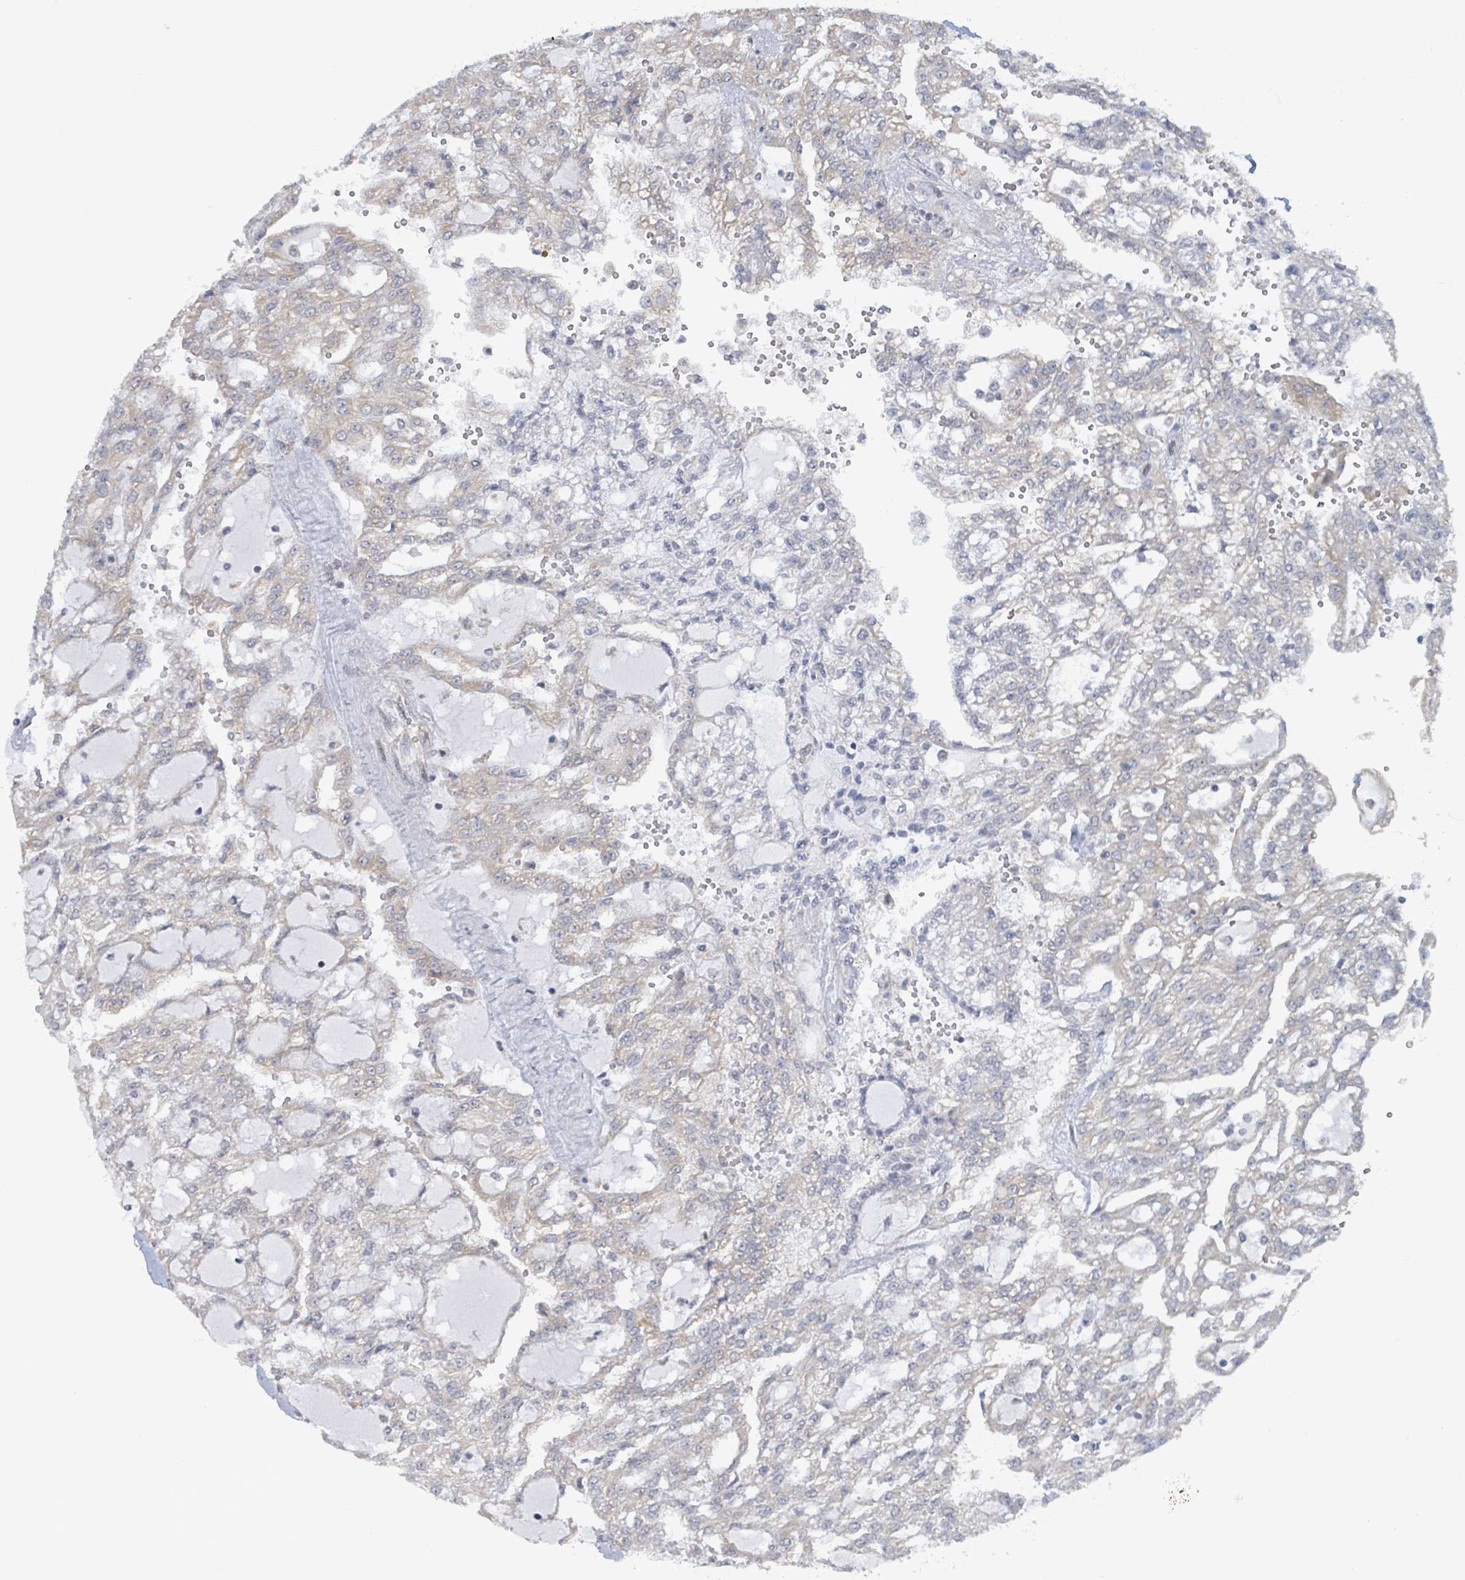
{"staining": {"intensity": "negative", "quantity": "none", "location": "none"}, "tissue": "renal cancer", "cell_type": "Tumor cells", "image_type": "cancer", "snomed": [{"axis": "morphology", "description": "Adenocarcinoma, NOS"}, {"axis": "topography", "description": "Kidney"}], "caption": "Renal adenocarcinoma stained for a protein using immunohistochemistry displays no positivity tumor cells.", "gene": "RPL32", "patient": {"sex": "male", "age": 63}}